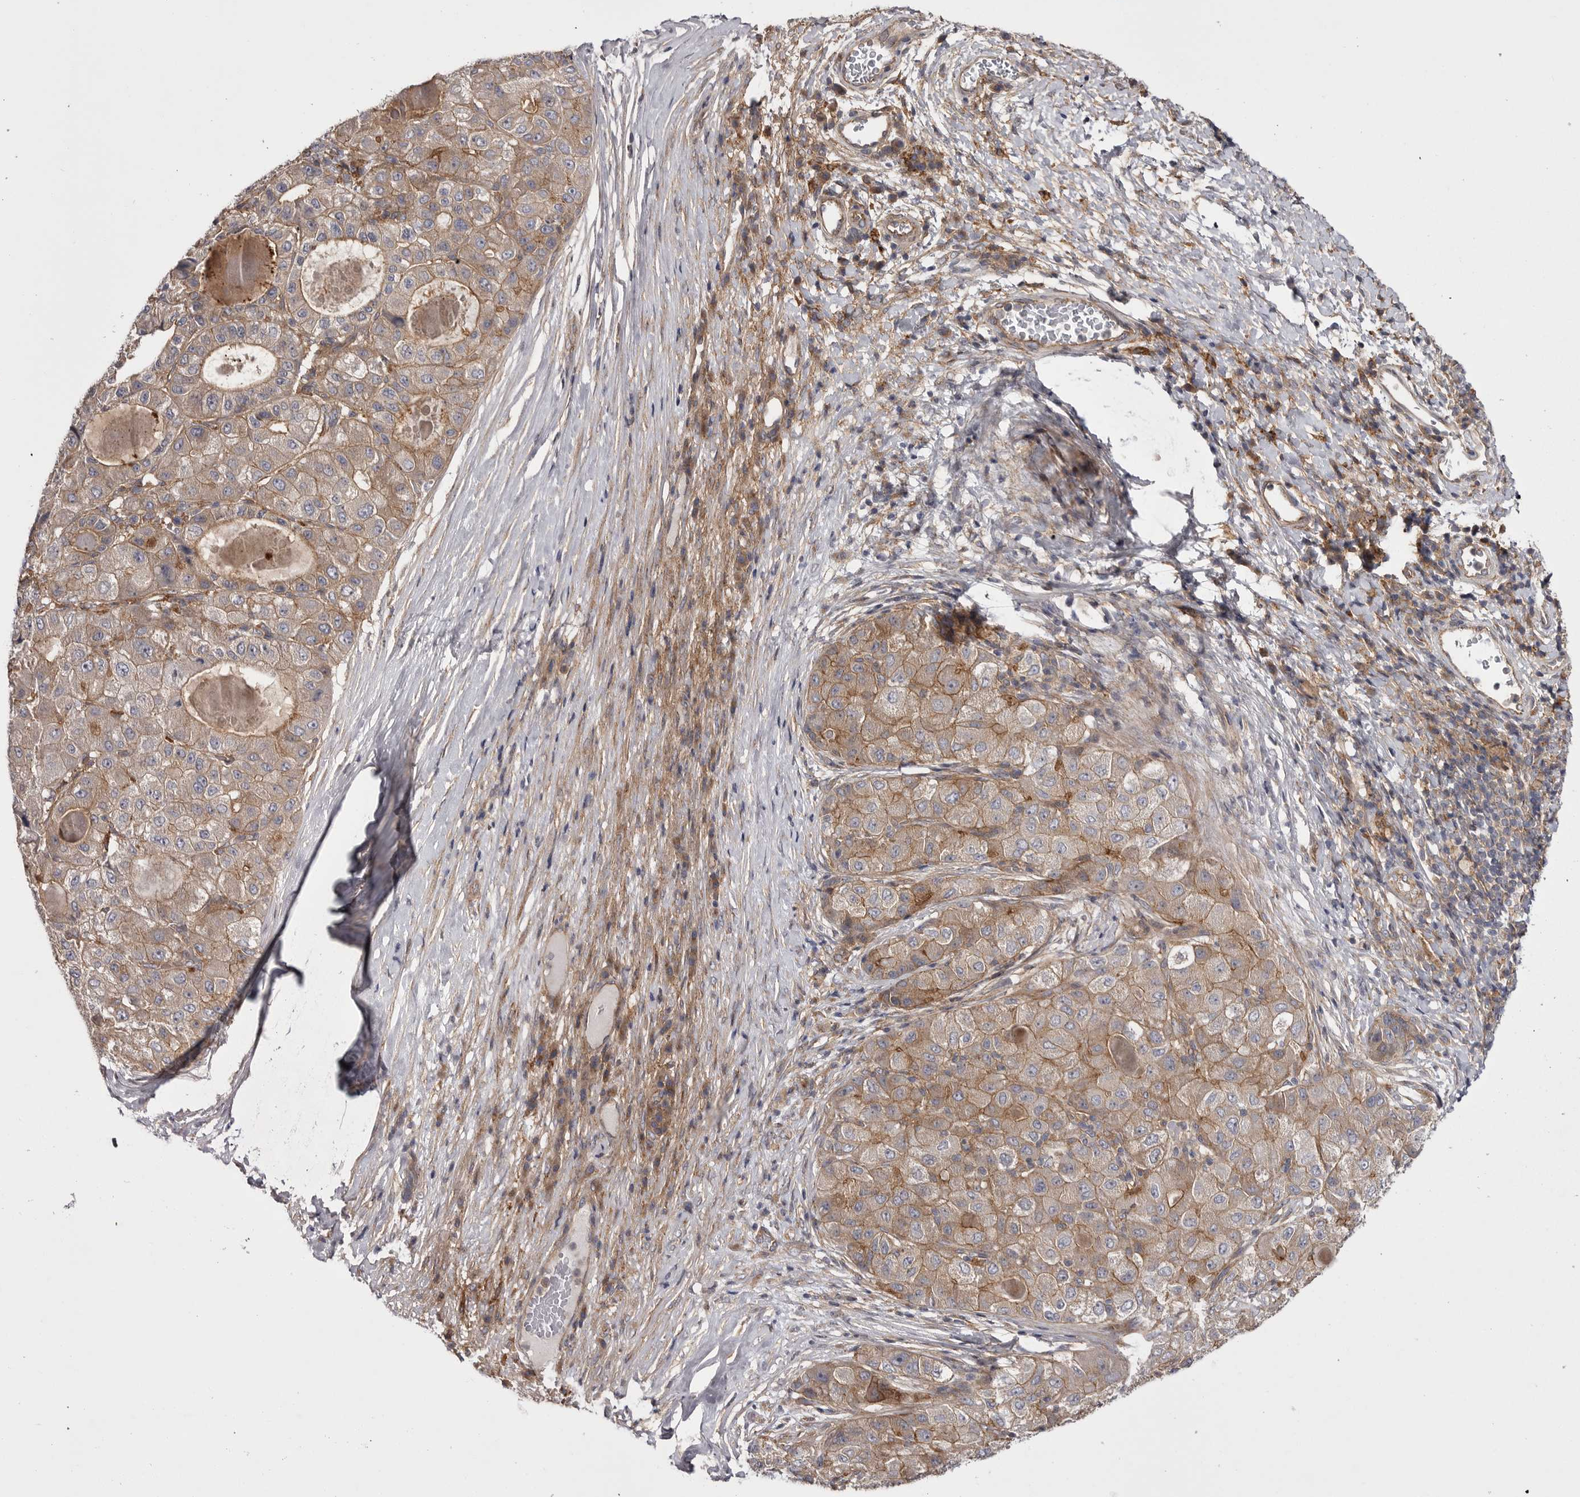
{"staining": {"intensity": "weak", "quantity": "25%-75%", "location": "cytoplasmic/membranous"}, "tissue": "liver cancer", "cell_type": "Tumor cells", "image_type": "cancer", "snomed": [{"axis": "morphology", "description": "Carcinoma, Hepatocellular, NOS"}, {"axis": "topography", "description": "Liver"}], "caption": "Human liver cancer (hepatocellular carcinoma) stained for a protein (brown) demonstrates weak cytoplasmic/membranous positive expression in about 25%-75% of tumor cells.", "gene": "OSBPL9", "patient": {"sex": "male", "age": 80}}